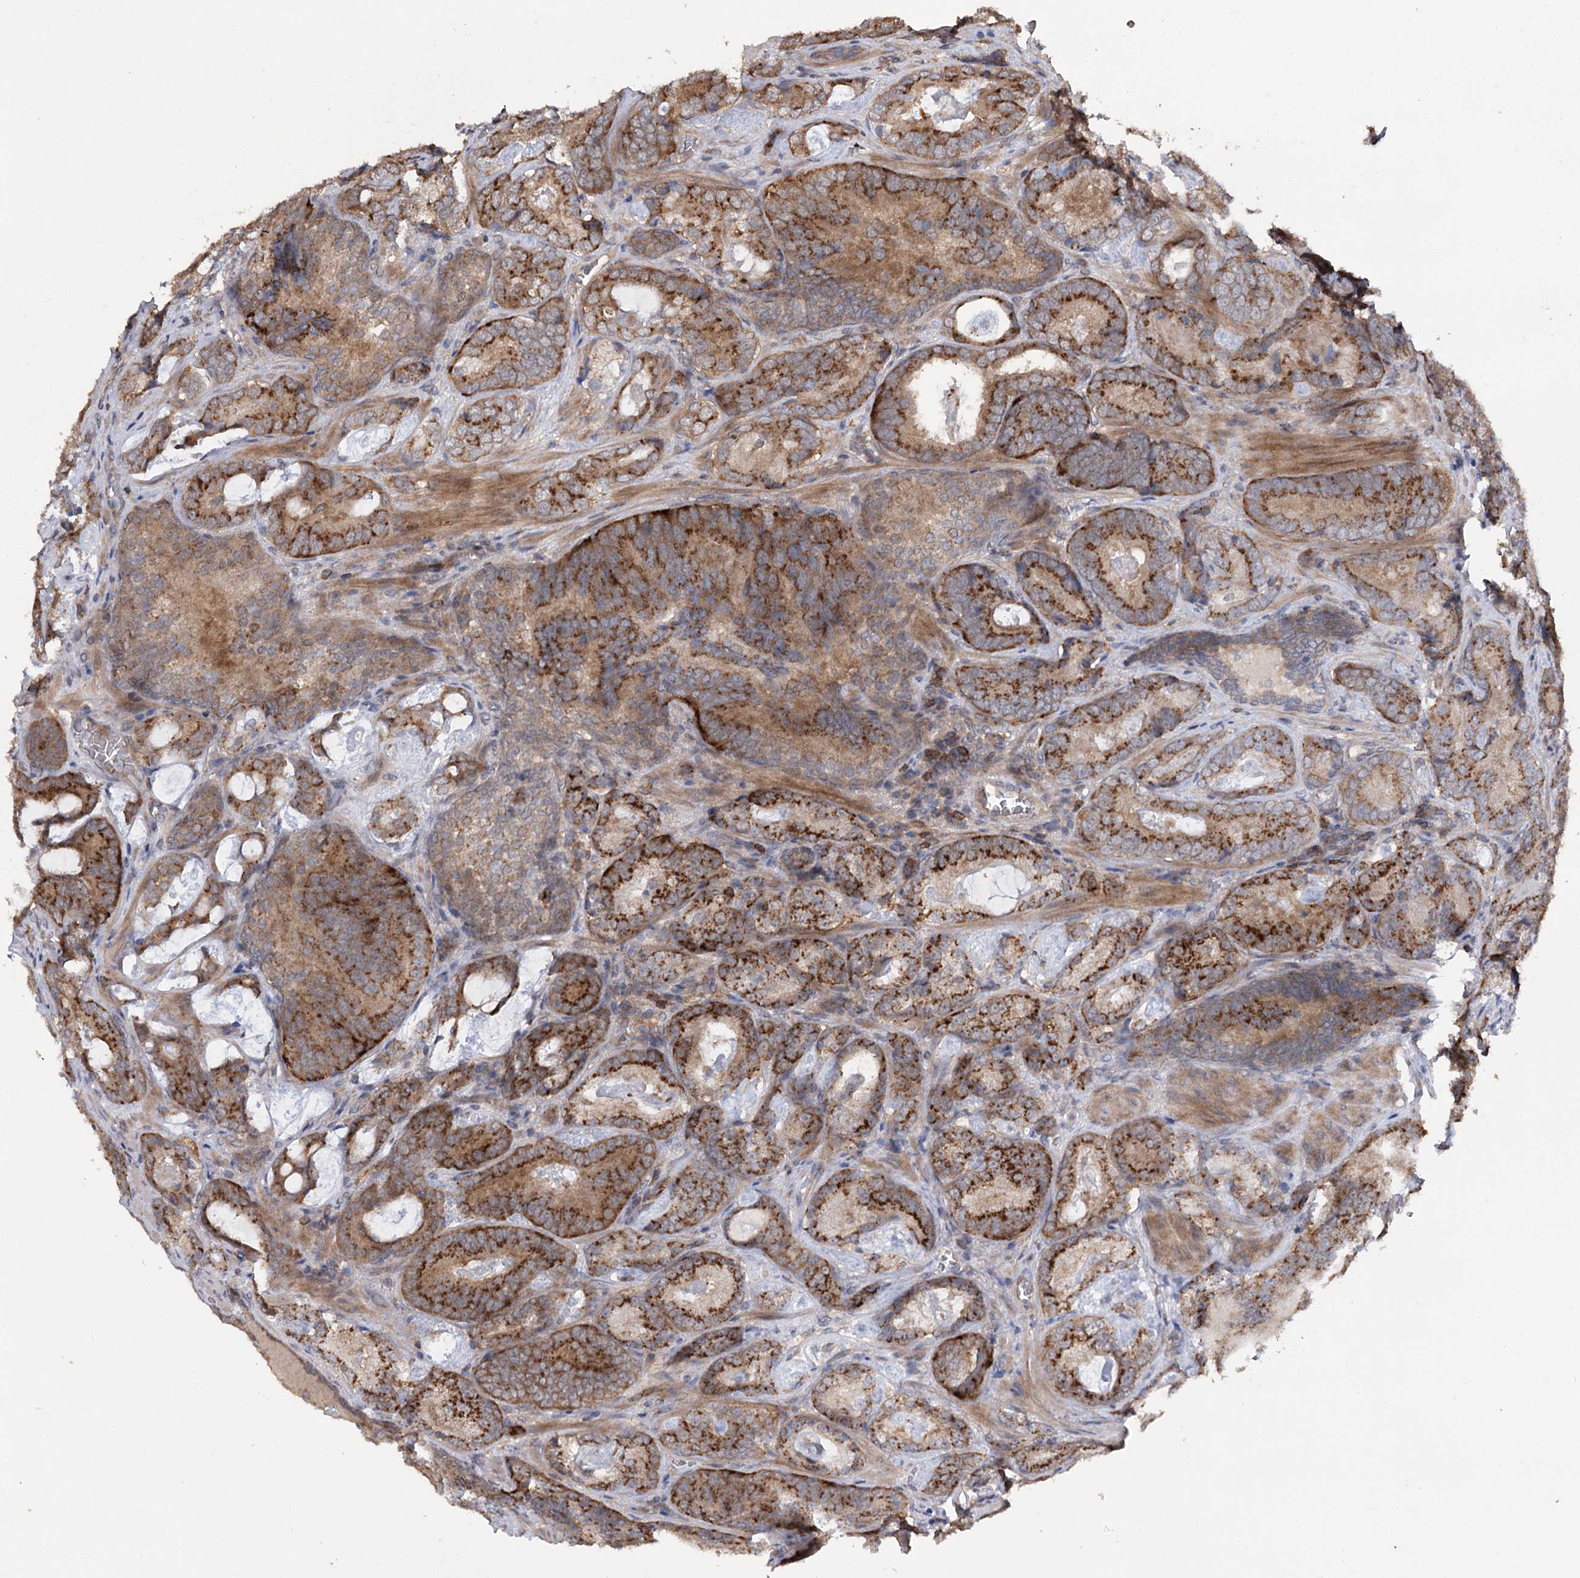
{"staining": {"intensity": "strong", "quantity": ">75%", "location": "cytoplasmic/membranous"}, "tissue": "prostate cancer", "cell_type": "Tumor cells", "image_type": "cancer", "snomed": [{"axis": "morphology", "description": "Adenocarcinoma, Low grade"}, {"axis": "topography", "description": "Prostate"}], "caption": "Brown immunohistochemical staining in prostate cancer exhibits strong cytoplasmic/membranous expression in about >75% of tumor cells.", "gene": "STX6", "patient": {"sex": "male", "age": 60}}